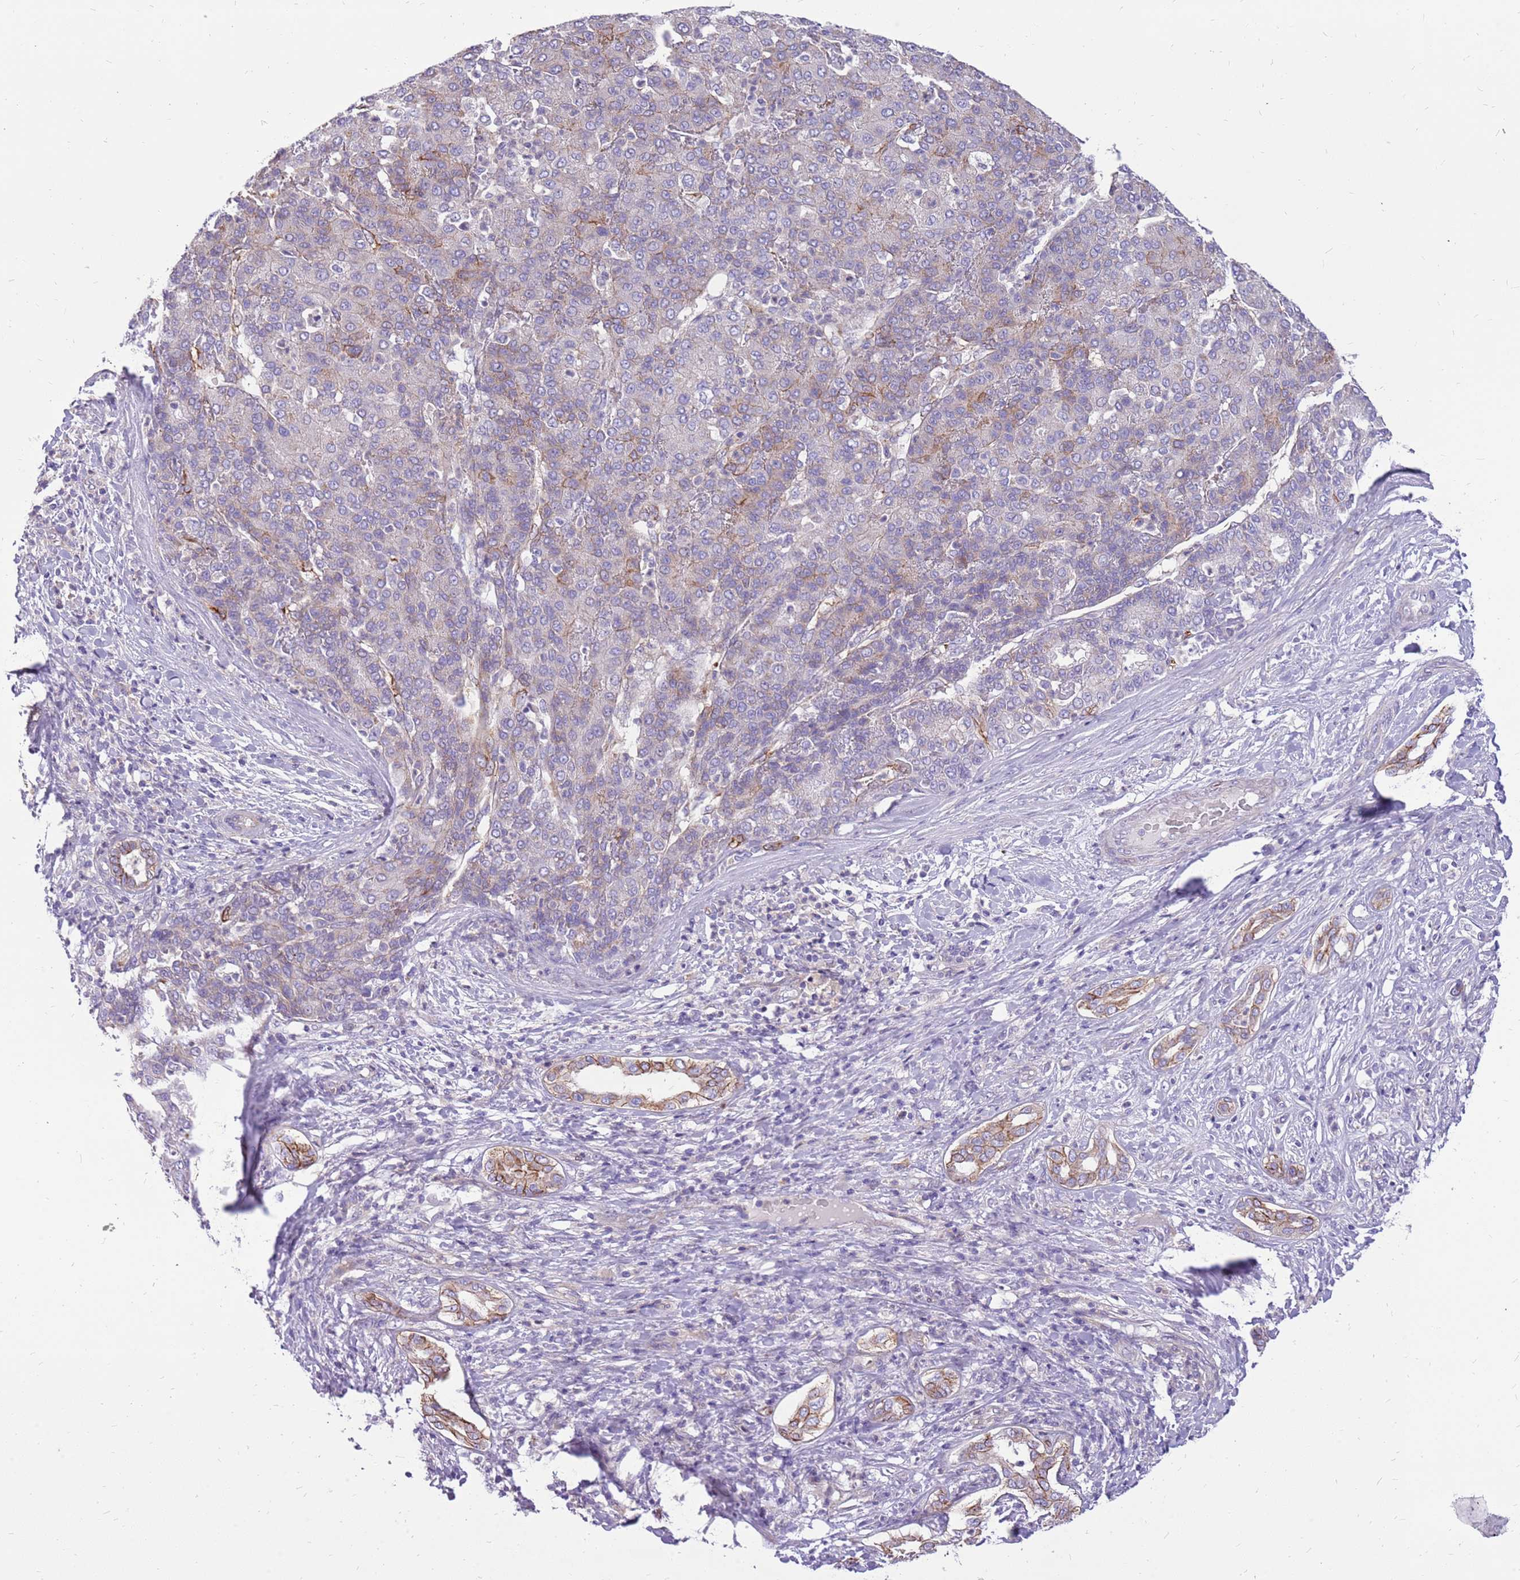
{"staining": {"intensity": "negative", "quantity": "none", "location": "none"}, "tissue": "liver cancer", "cell_type": "Tumor cells", "image_type": "cancer", "snomed": [{"axis": "morphology", "description": "Carcinoma, Hepatocellular, NOS"}, {"axis": "topography", "description": "Liver"}], "caption": "Liver cancer (hepatocellular carcinoma) was stained to show a protein in brown. There is no significant expression in tumor cells.", "gene": "WDR90", "patient": {"sex": "male", "age": 65}}